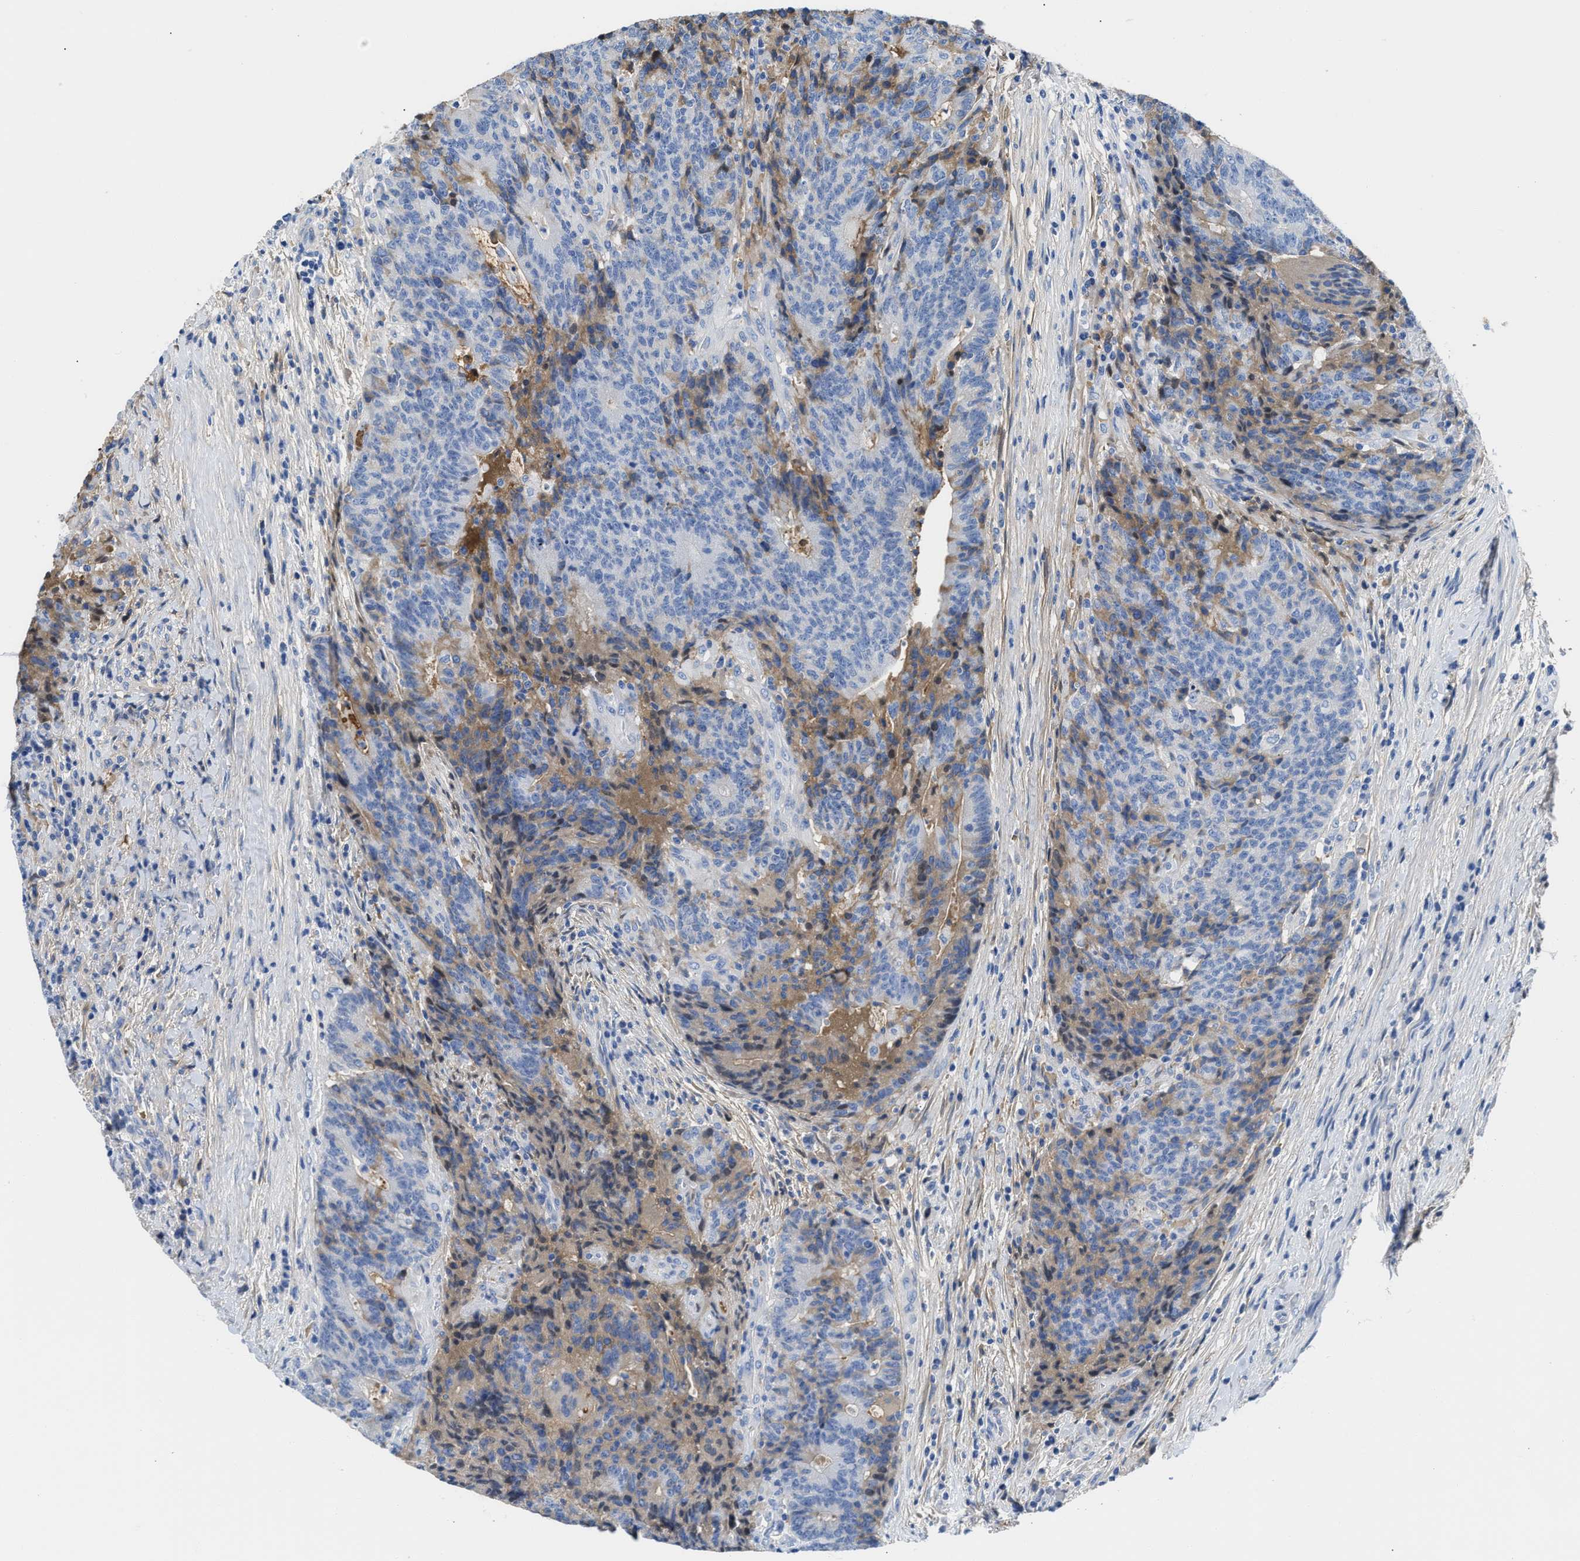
{"staining": {"intensity": "weak", "quantity": "<25%", "location": "cytoplasmic/membranous"}, "tissue": "colorectal cancer", "cell_type": "Tumor cells", "image_type": "cancer", "snomed": [{"axis": "morphology", "description": "Normal tissue, NOS"}, {"axis": "morphology", "description": "Adenocarcinoma, NOS"}, {"axis": "topography", "description": "Colon"}], "caption": "An image of human adenocarcinoma (colorectal) is negative for staining in tumor cells.", "gene": "GC", "patient": {"sex": "female", "age": 75}}